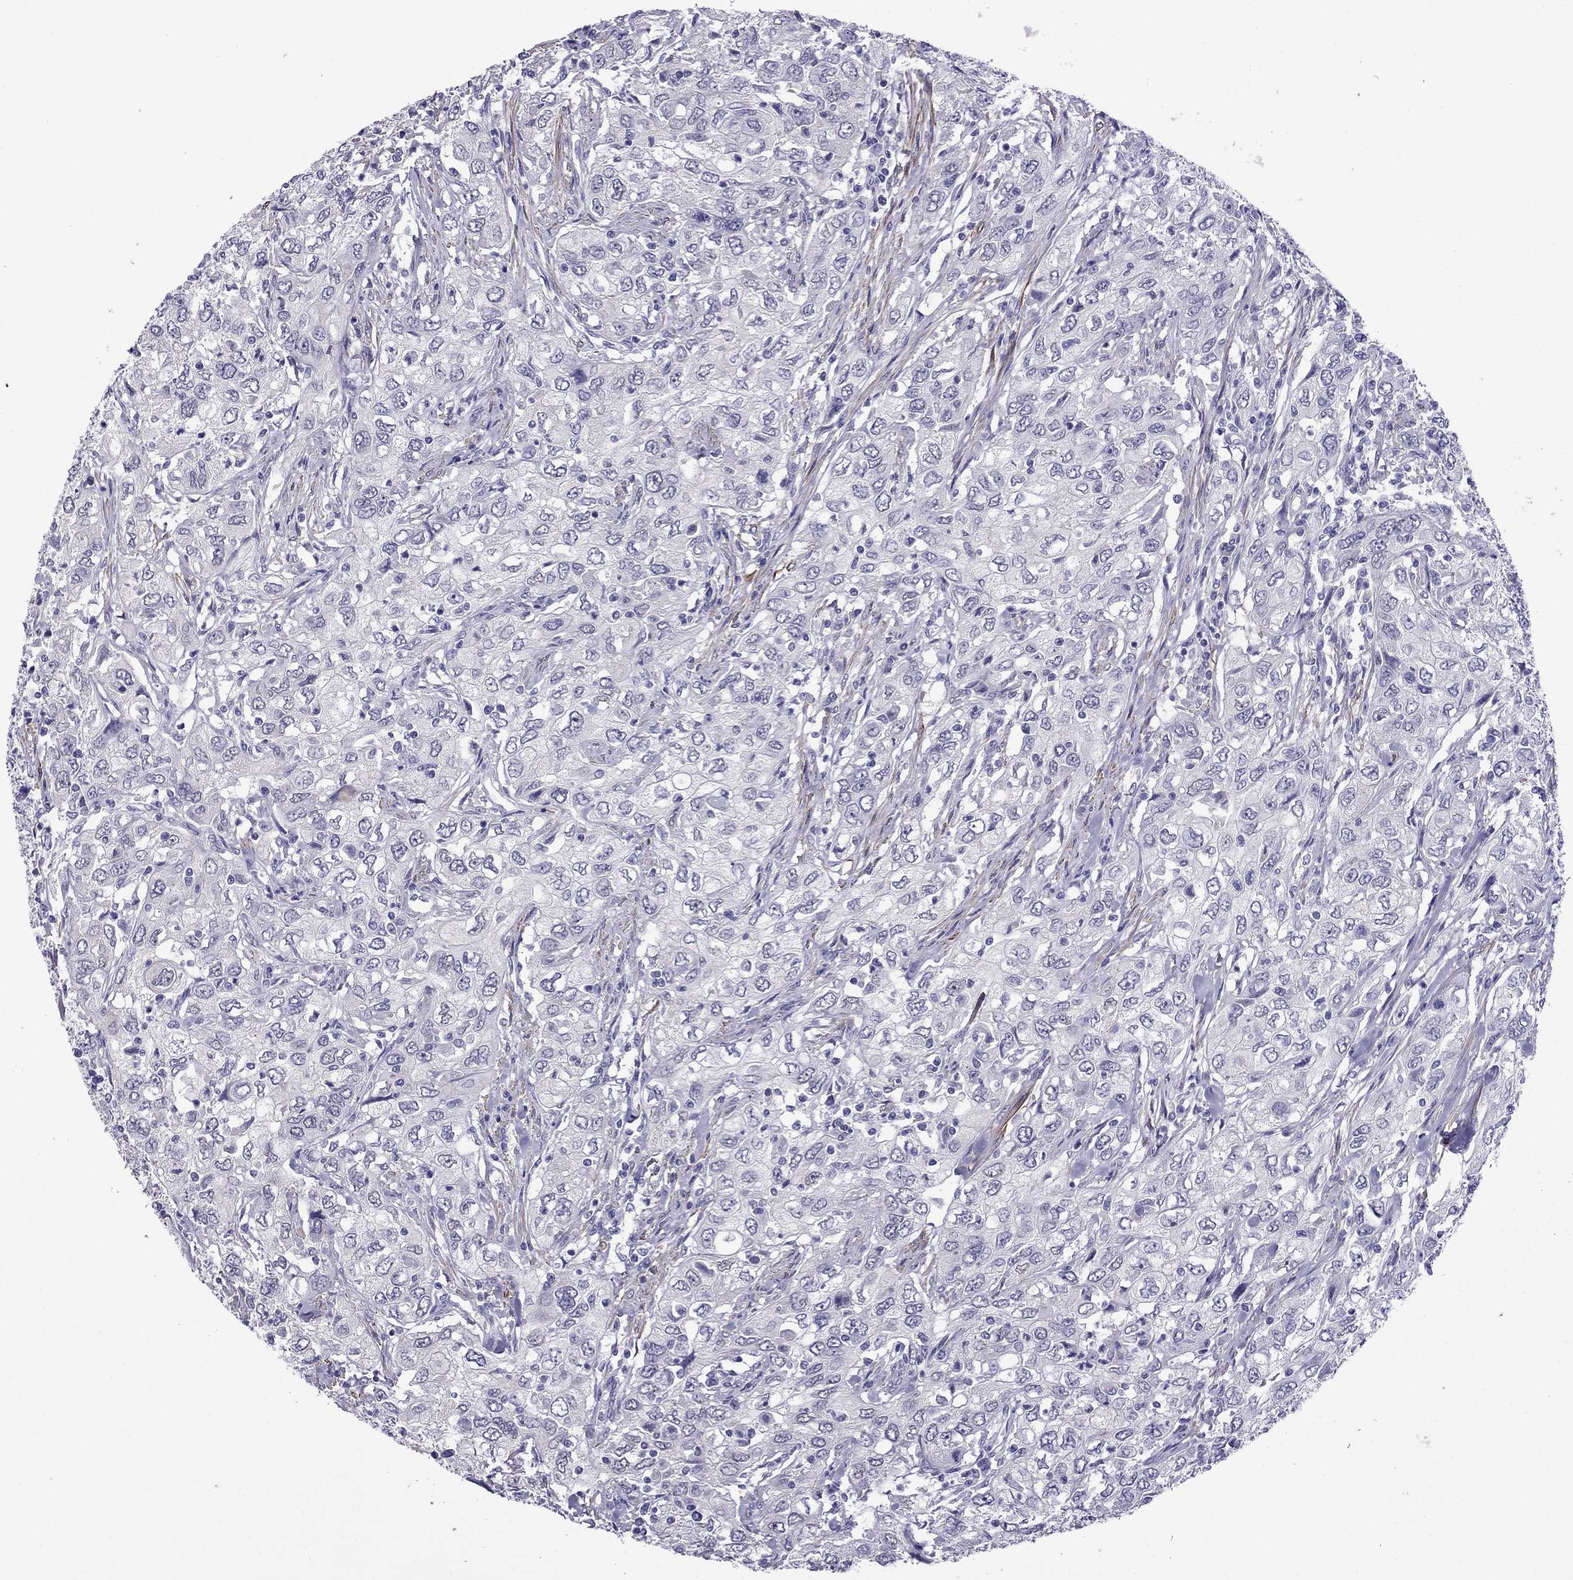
{"staining": {"intensity": "negative", "quantity": "none", "location": "none"}, "tissue": "urothelial cancer", "cell_type": "Tumor cells", "image_type": "cancer", "snomed": [{"axis": "morphology", "description": "Urothelial carcinoma, High grade"}, {"axis": "topography", "description": "Urinary bladder"}], "caption": "This is an IHC micrograph of urothelial cancer. There is no expression in tumor cells.", "gene": "CHRNA5", "patient": {"sex": "male", "age": 76}}